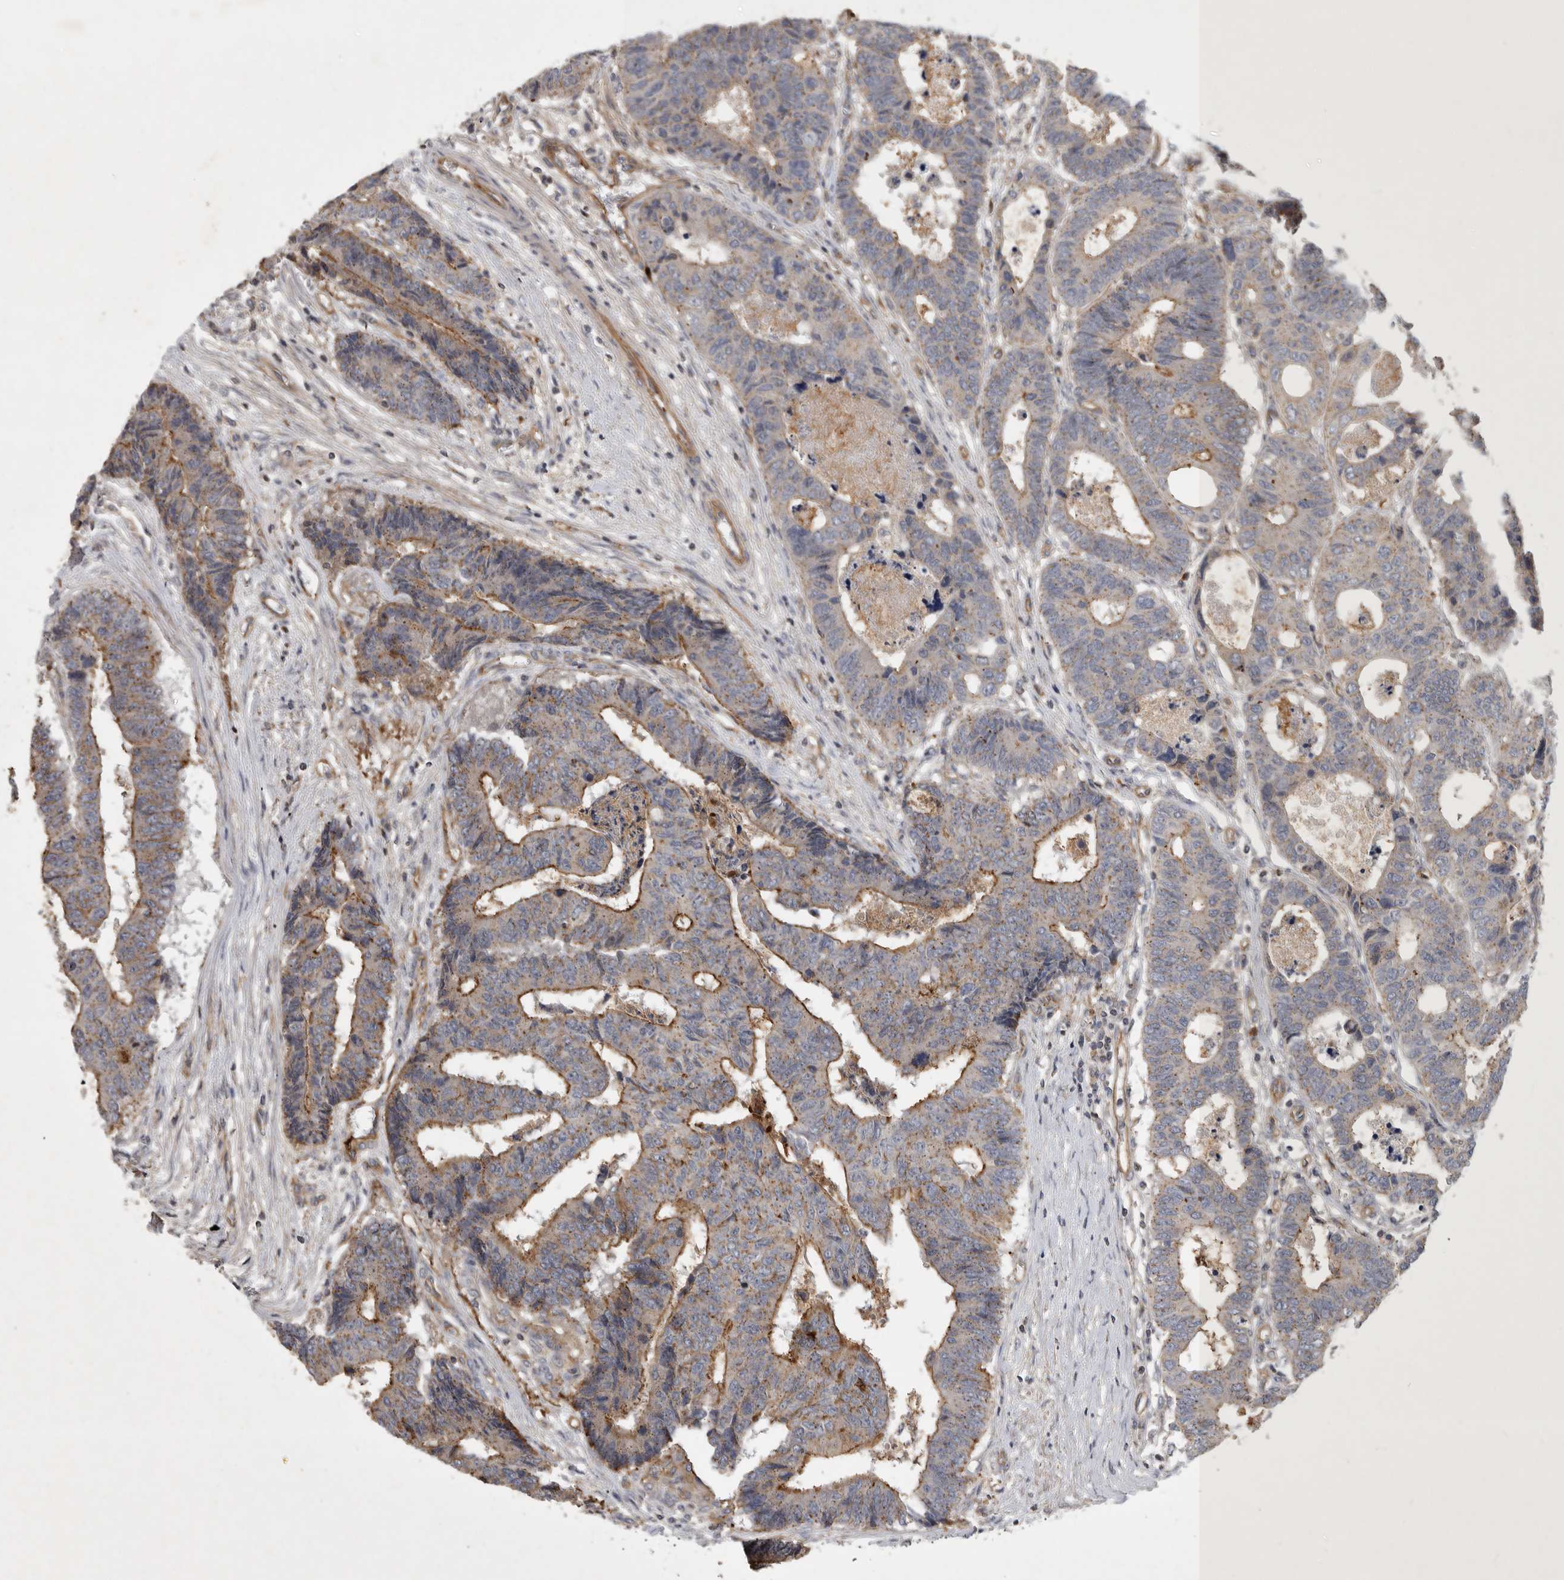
{"staining": {"intensity": "weak", "quantity": ">75%", "location": "cytoplasmic/membranous"}, "tissue": "colorectal cancer", "cell_type": "Tumor cells", "image_type": "cancer", "snomed": [{"axis": "morphology", "description": "Adenocarcinoma, NOS"}, {"axis": "topography", "description": "Rectum"}], "caption": "Approximately >75% of tumor cells in human colorectal cancer exhibit weak cytoplasmic/membranous protein expression as visualized by brown immunohistochemical staining.", "gene": "MLPH", "patient": {"sex": "male", "age": 84}}